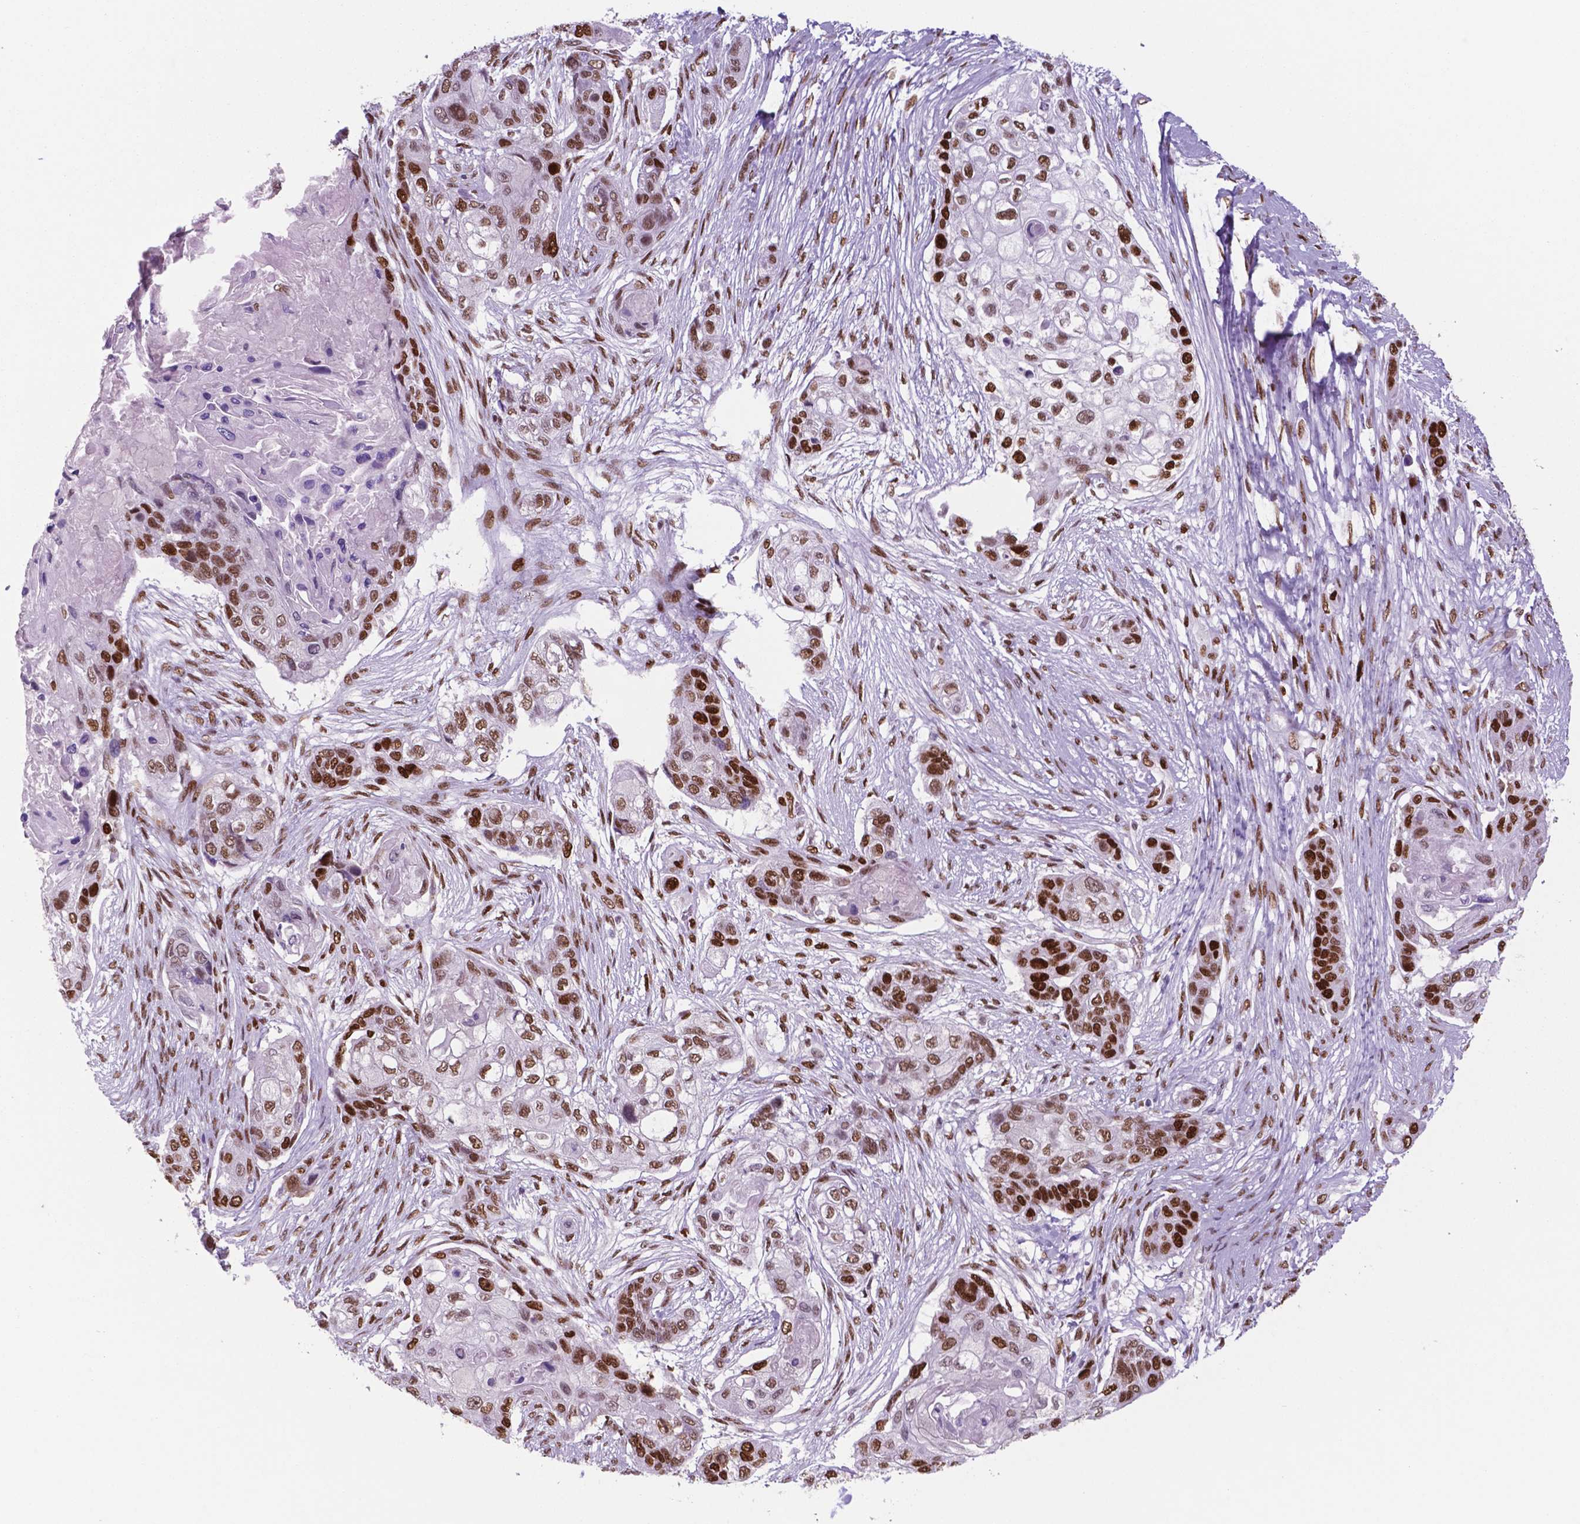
{"staining": {"intensity": "strong", "quantity": ">75%", "location": "nuclear"}, "tissue": "lung cancer", "cell_type": "Tumor cells", "image_type": "cancer", "snomed": [{"axis": "morphology", "description": "Squamous cell carcinoma, NOS"}, {"axis": "topography", "description": "Lung"}], "caption": "IHC (DAB (3,3'-diaminobenzidine)) staining of human lung squamous cell carcinoma exhibits strong nuclear protein expression in approximately >75% of tumor cells.", "gene": "MSH6", "patient": {"sex": "male", "age": 69}}